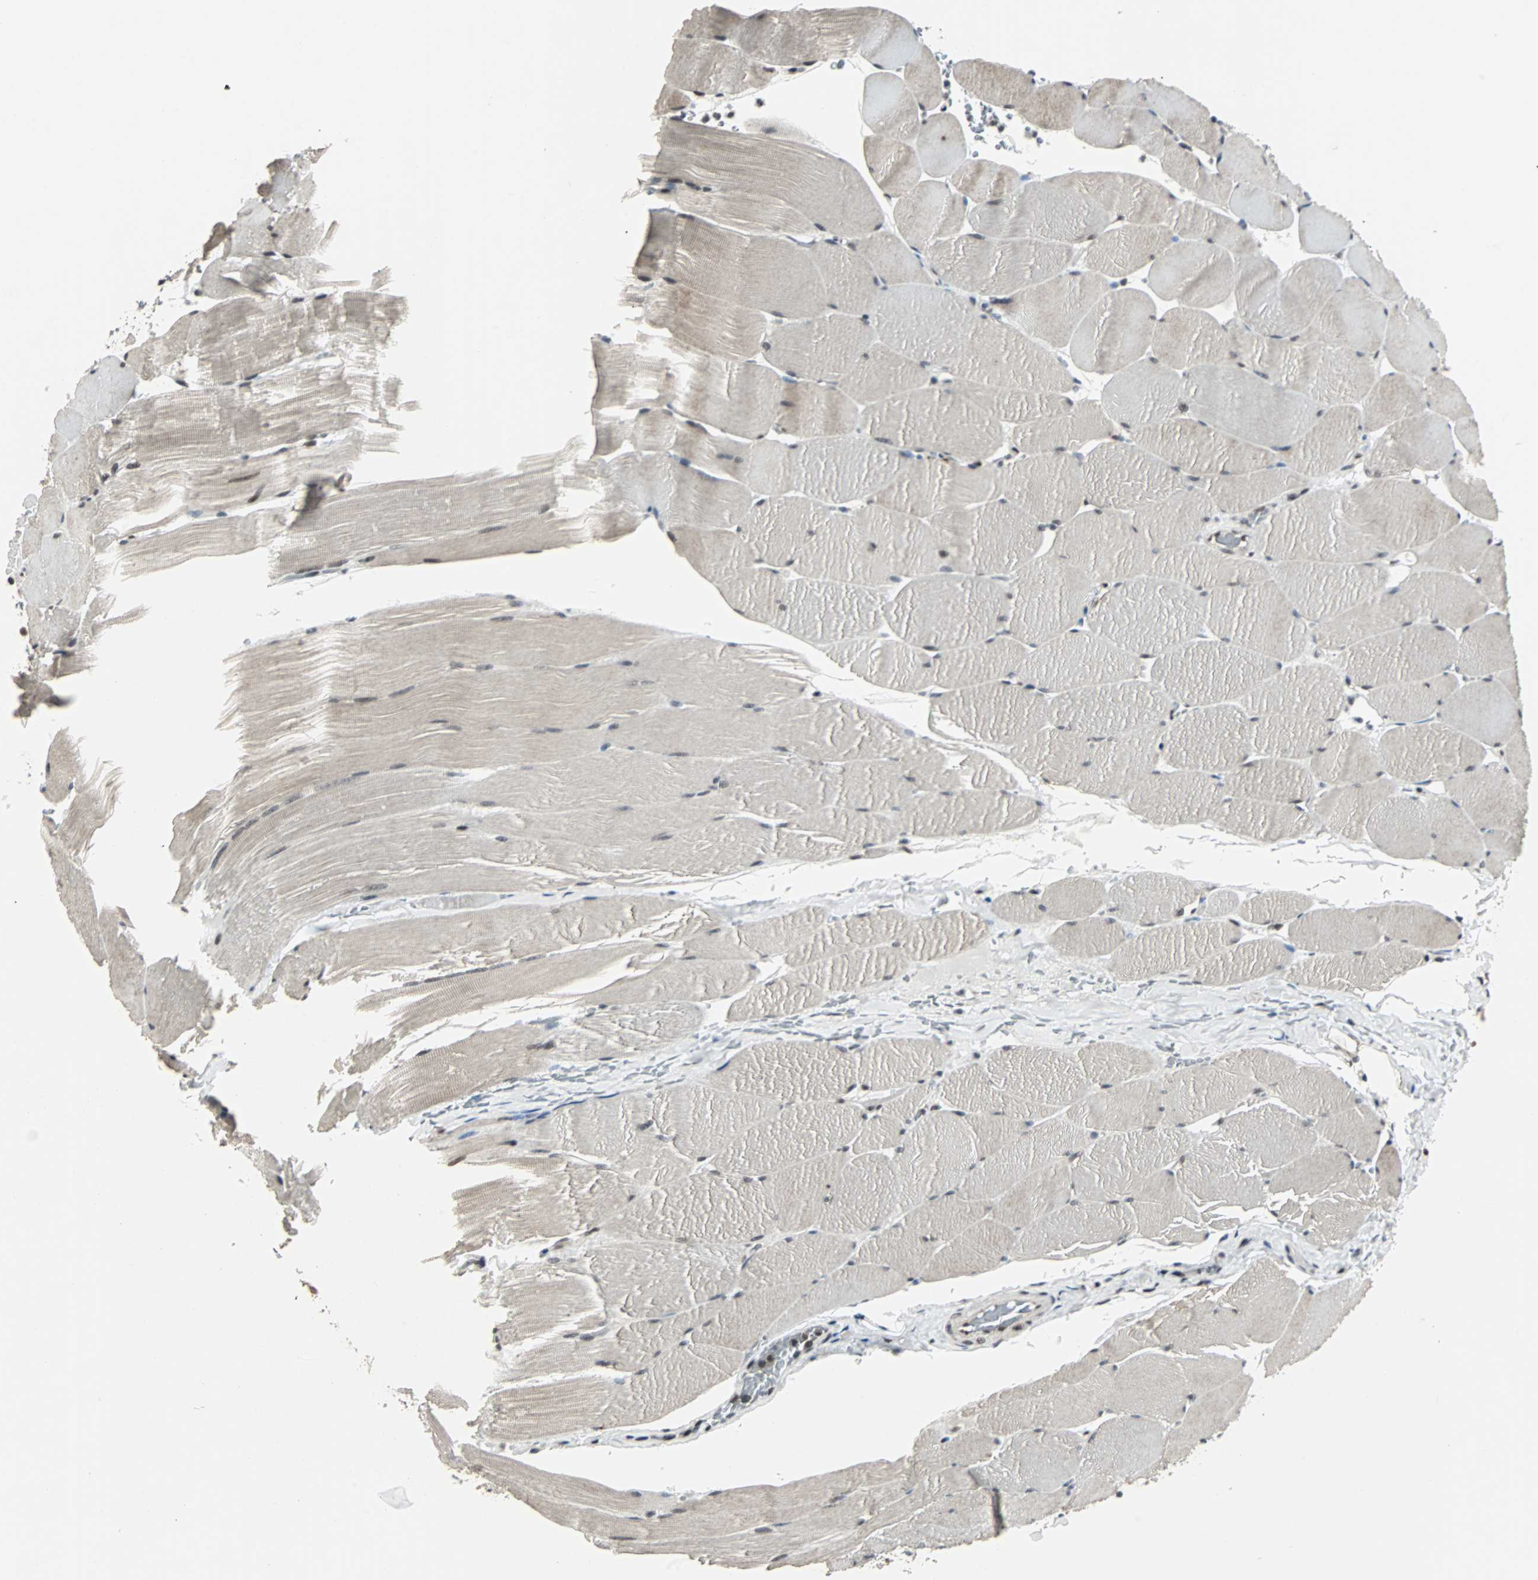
{"staining": {"intensity": "weak", "quantity": ">75%", "location": "cytoplasmic/membranous"}, "tissue": "skeletal muscle", "cell_type": "Myocytes", "image_type": "normal", "snomed": [{"axis": "morphology", "description": "Normal tissue, NOS"}, {"axis": "topography", "description": "Skeletal muscle"}], "caption": "Protein expression analysis of benign skeletal muscle demonstrates weak cytoplasmic/membranous staining in about >75% of myocytes.", "gene": "TERF2IP", "patient": {"sex": "male", "age": 62}}